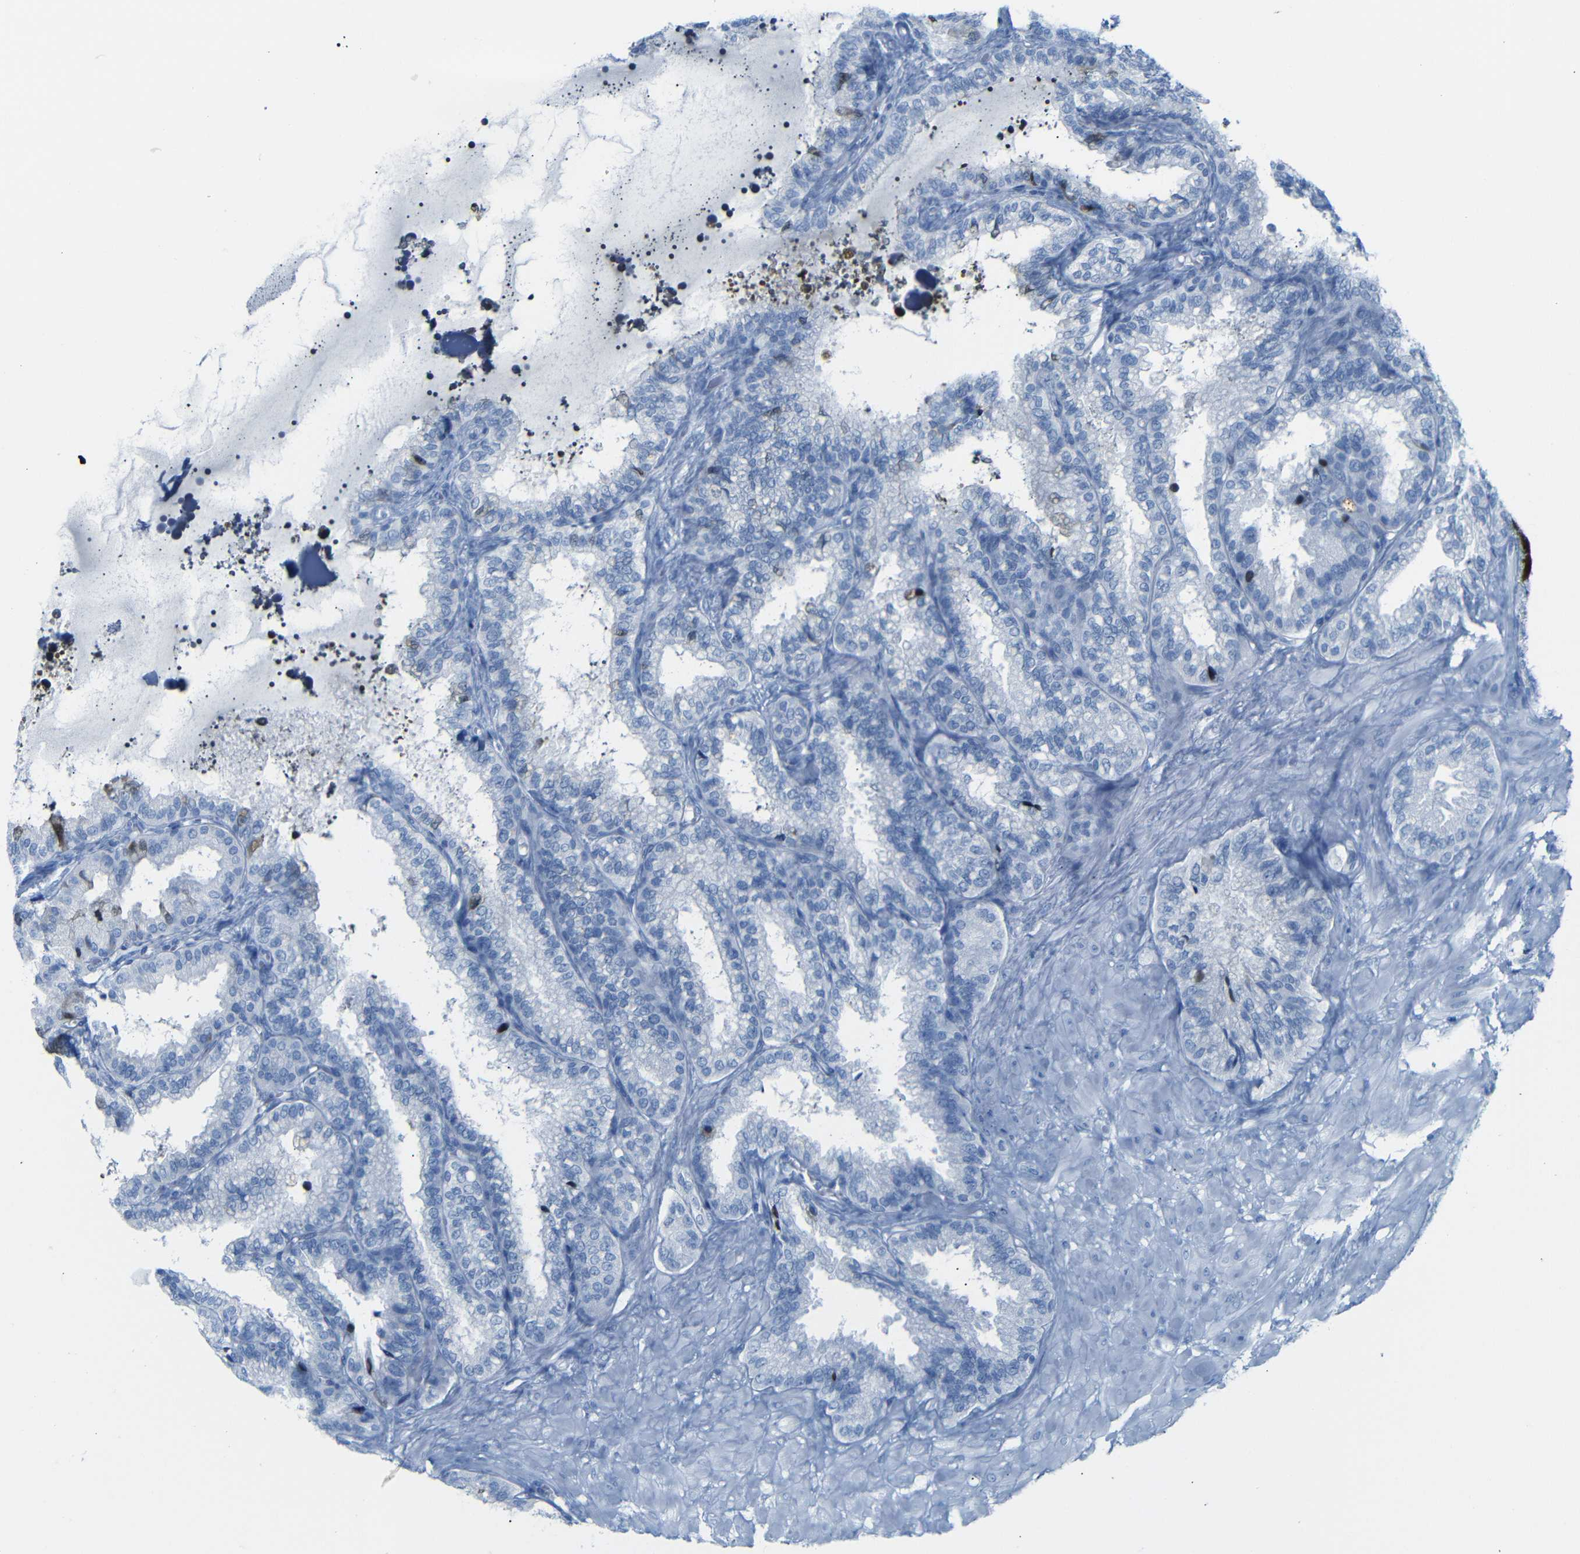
{"staining": {"intensity": "negative", "quantity": "none", "location": "none"}, "tissue": "seminal vesicle", "cell_type": "Glandular cells", "image_type": "normal", "snomed": [{"axis": "morphology", "description": "Normal tissue, NOS"}, {"axis": "topography", "description": "Seminal veicle"}], "caption": "An immunohistochemistry image of benign seminal vesicle is shown. There is no staining in glandular cells of seminal vesicle.", "gene": "FCRL1", "patient": {"sex": "male", "age": 46}}